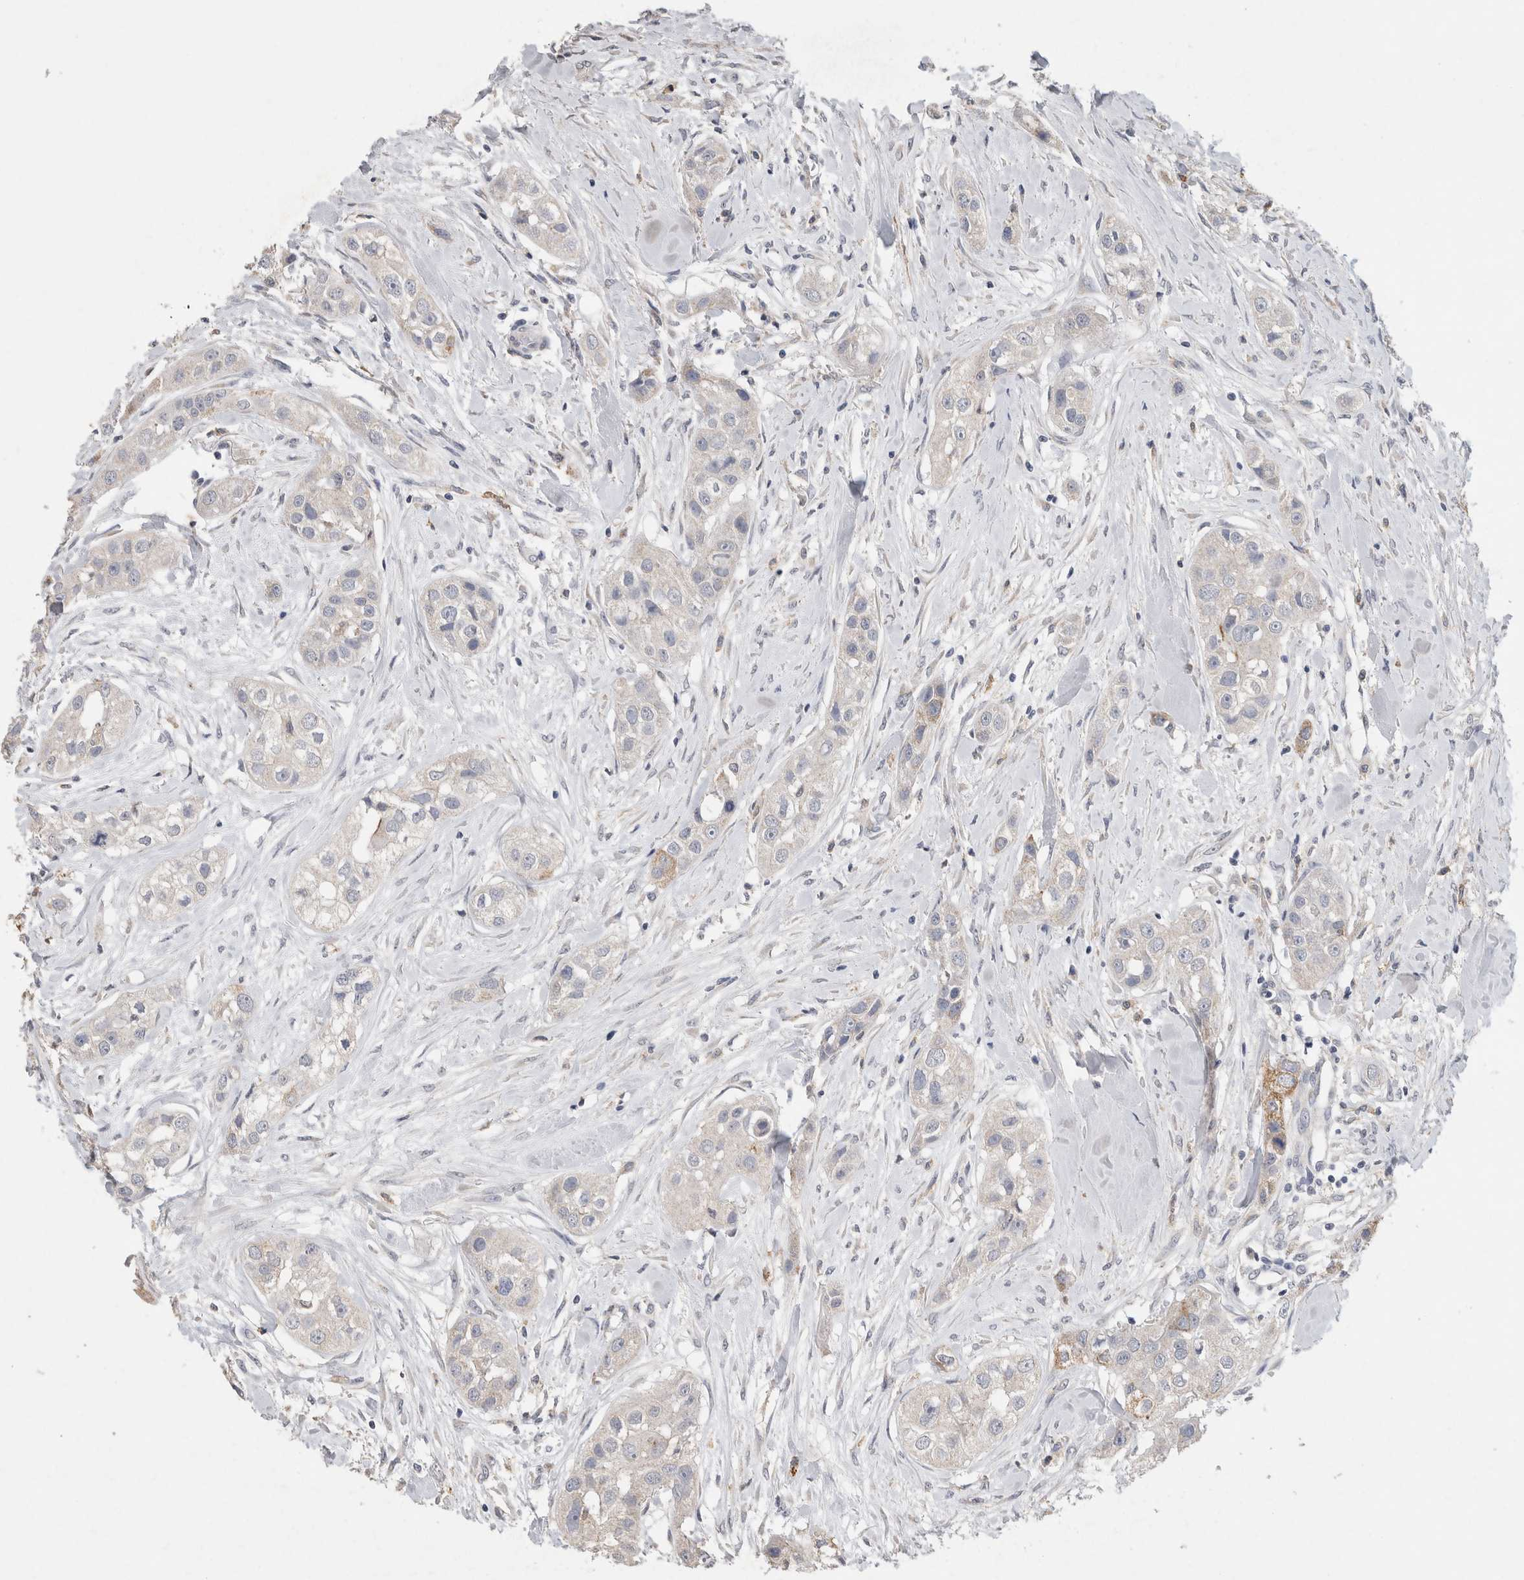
{"staining": {"intensity": "weak", "quantity": "<25%", "location": "cytoplasmic/membranous"}, "tissue": "head and neck cancer", "cell_type": "Tumor cells", "image_type": "cancer", "snomed": [{"axis": "morphology", "description": "Normal tissue, NOS"}, {"axis": "morphology", "description": "Squamous cell carcinoma, NOS"}, {"axis": "topography", "description": "Skeletal muscle"}, {"axis": "topography", "description": "Head-Neck"}], "caption": "DAB (3,3'-diaminobenzidine) immunohistochemical staining of head and neck cancer reveals no significant expression in tumor cells.", "gene": "CNTFR", "patient": {"sex": "male", "age": 51}}